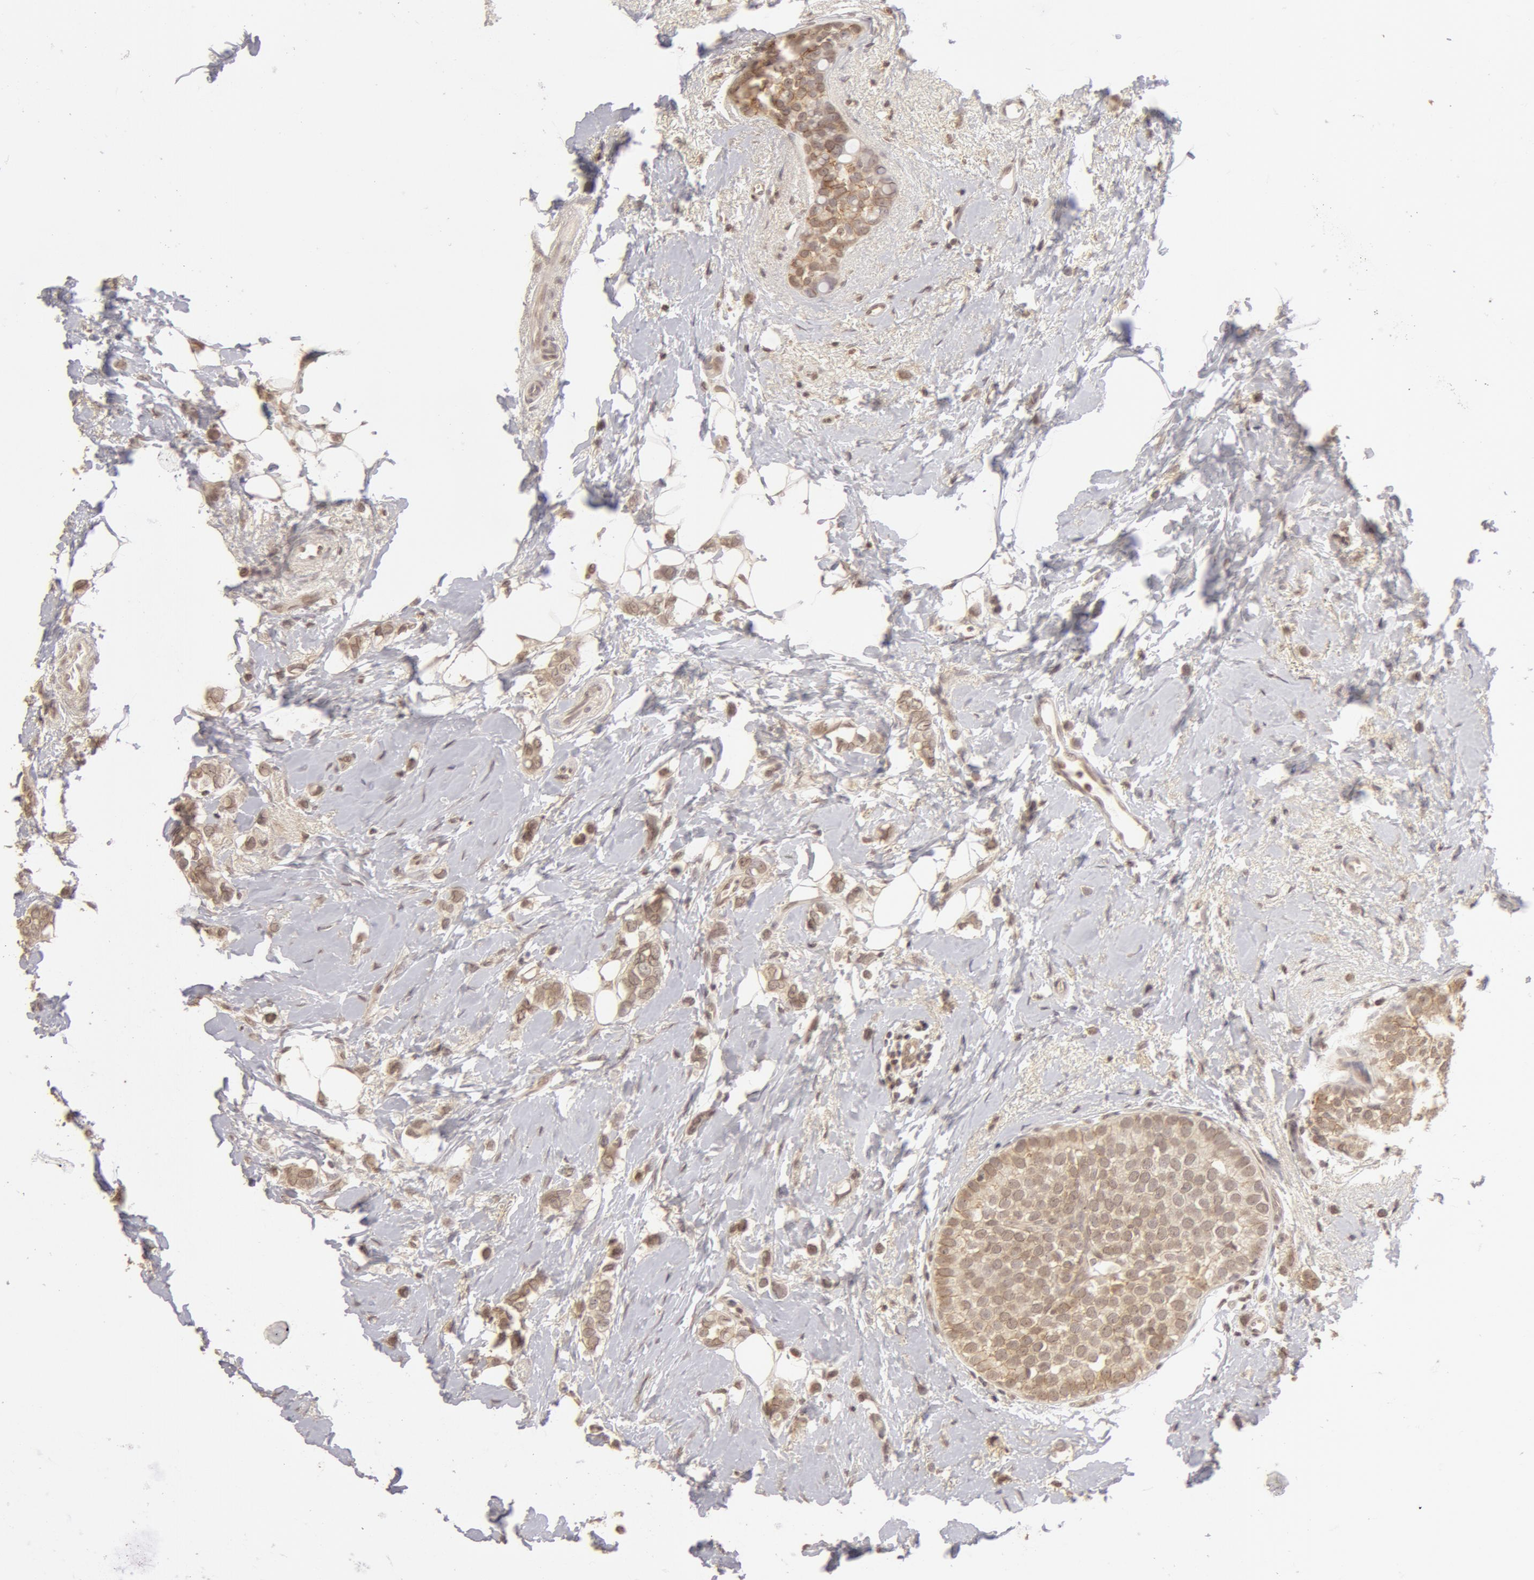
{"staining": {"intensity": "moderate", "quantity": ">75%", "location": "cytoplasmic/membranous,nuclear"}, "tissue": "breast cancer", "cell_type": "Tumor cells", "image_type": "cancer", "snomed": [{"axis": "morphology", "description": "Duct carcinoma"}, {"axis": "topography", "description": "Breast"}], "caption": "IHC photomicrograph of neoplastic tissue: human breast invasive ductal carcinoma stained using immunohistochemistry reveals medium levels of moderate protein expression localized specifically in the cytoplasmic/membranous and nuclear of tumor cells, appearing as a cytoplasmic/membranous and nuclear brown color.", "gene": "ADAM10", "patient": {"sex": "female", "age": 72}}